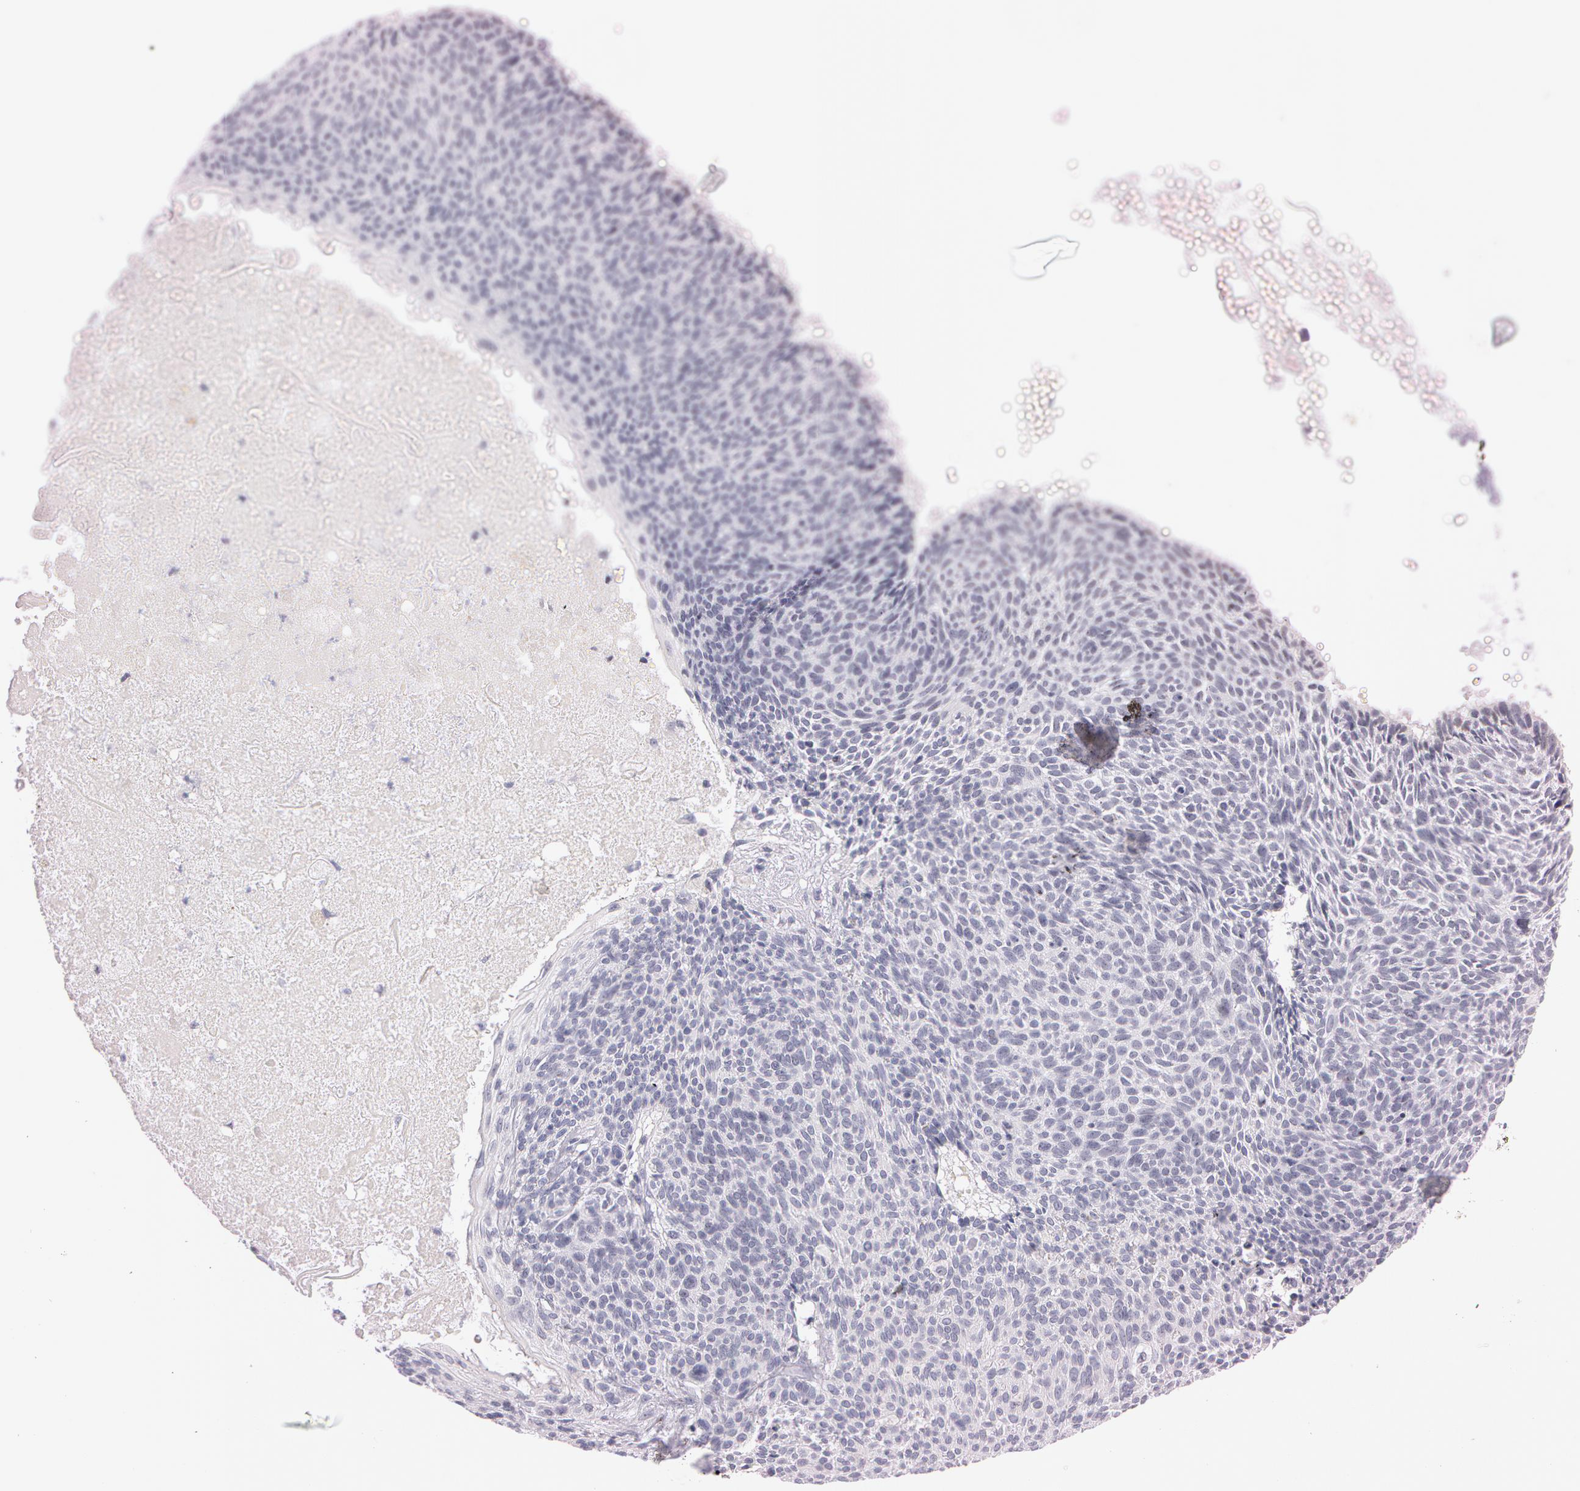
{"staining": {"intensity": "weak", "quantity": "25%-75%", "location": "nuclear"}, "tissue": "skin cancer", "cell_type": "Tumor cells", "image_type": "cancer", "snomed": [{"axis": "morphology", "description": "Basal cell carcinoma"}, {"axis": "topography", "description": "Skin"}], "caption": "DAB immunohistochemical staining of human basal cell carcinoma (skin) reveals weak nuclear protein expression in about 25%-75% of tumor cells.", "gene": "FBL", "patient": {"sex": "male", "age": 84}}